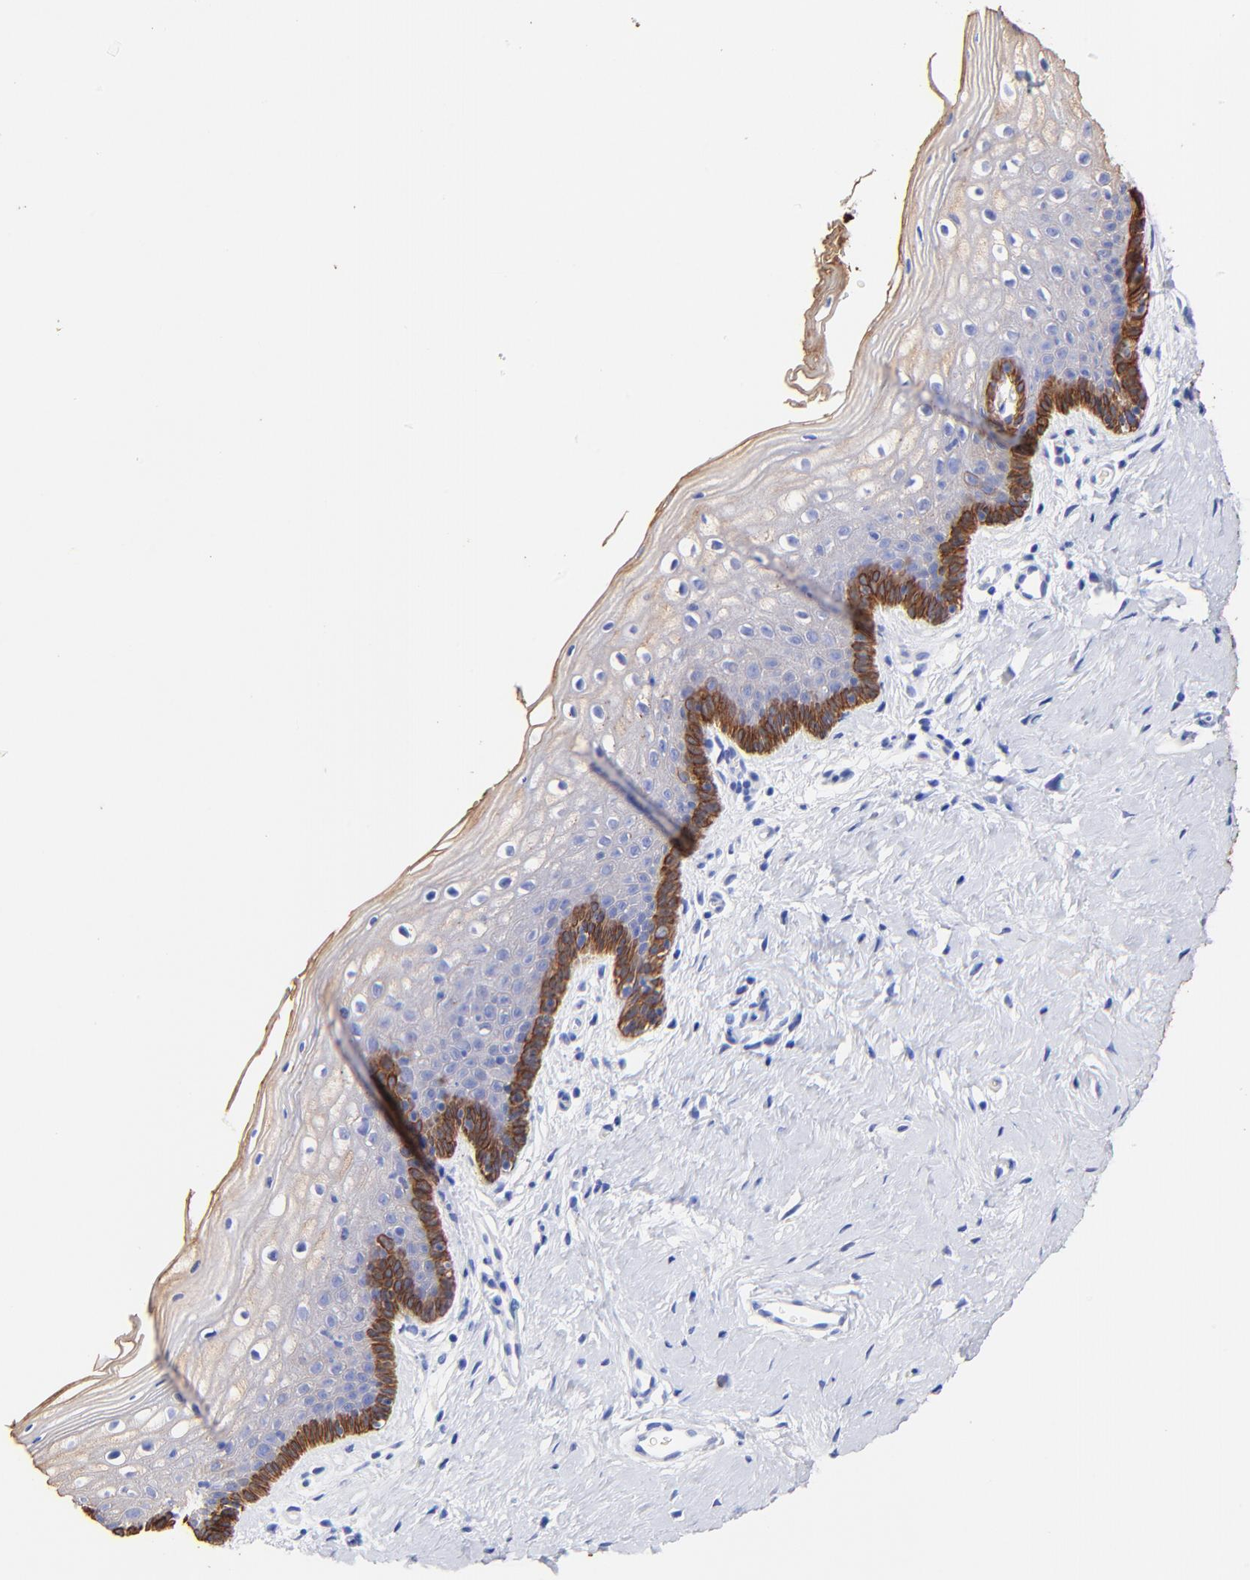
{"staining": {"intensity": "strong", "quantity": "<25%", "location": "cytoplasmic/membranous"}, "tissue": "vagina", "cell_type": "Squamous epithelial cells", "image_type": "normal", "snomed": [{"axis": "morphology", "description": "Normal tissue, NOS"}, {"axis": "topography", "description": "Vagina"}], "caption": "Protein staining of unremarkable vagina exhibits strong cytoplasmic/membranous staining in approximately <25% of squamous epithelial cells.", "gene": "KRT19", "patient": {"sex": "female", "age": 46}}